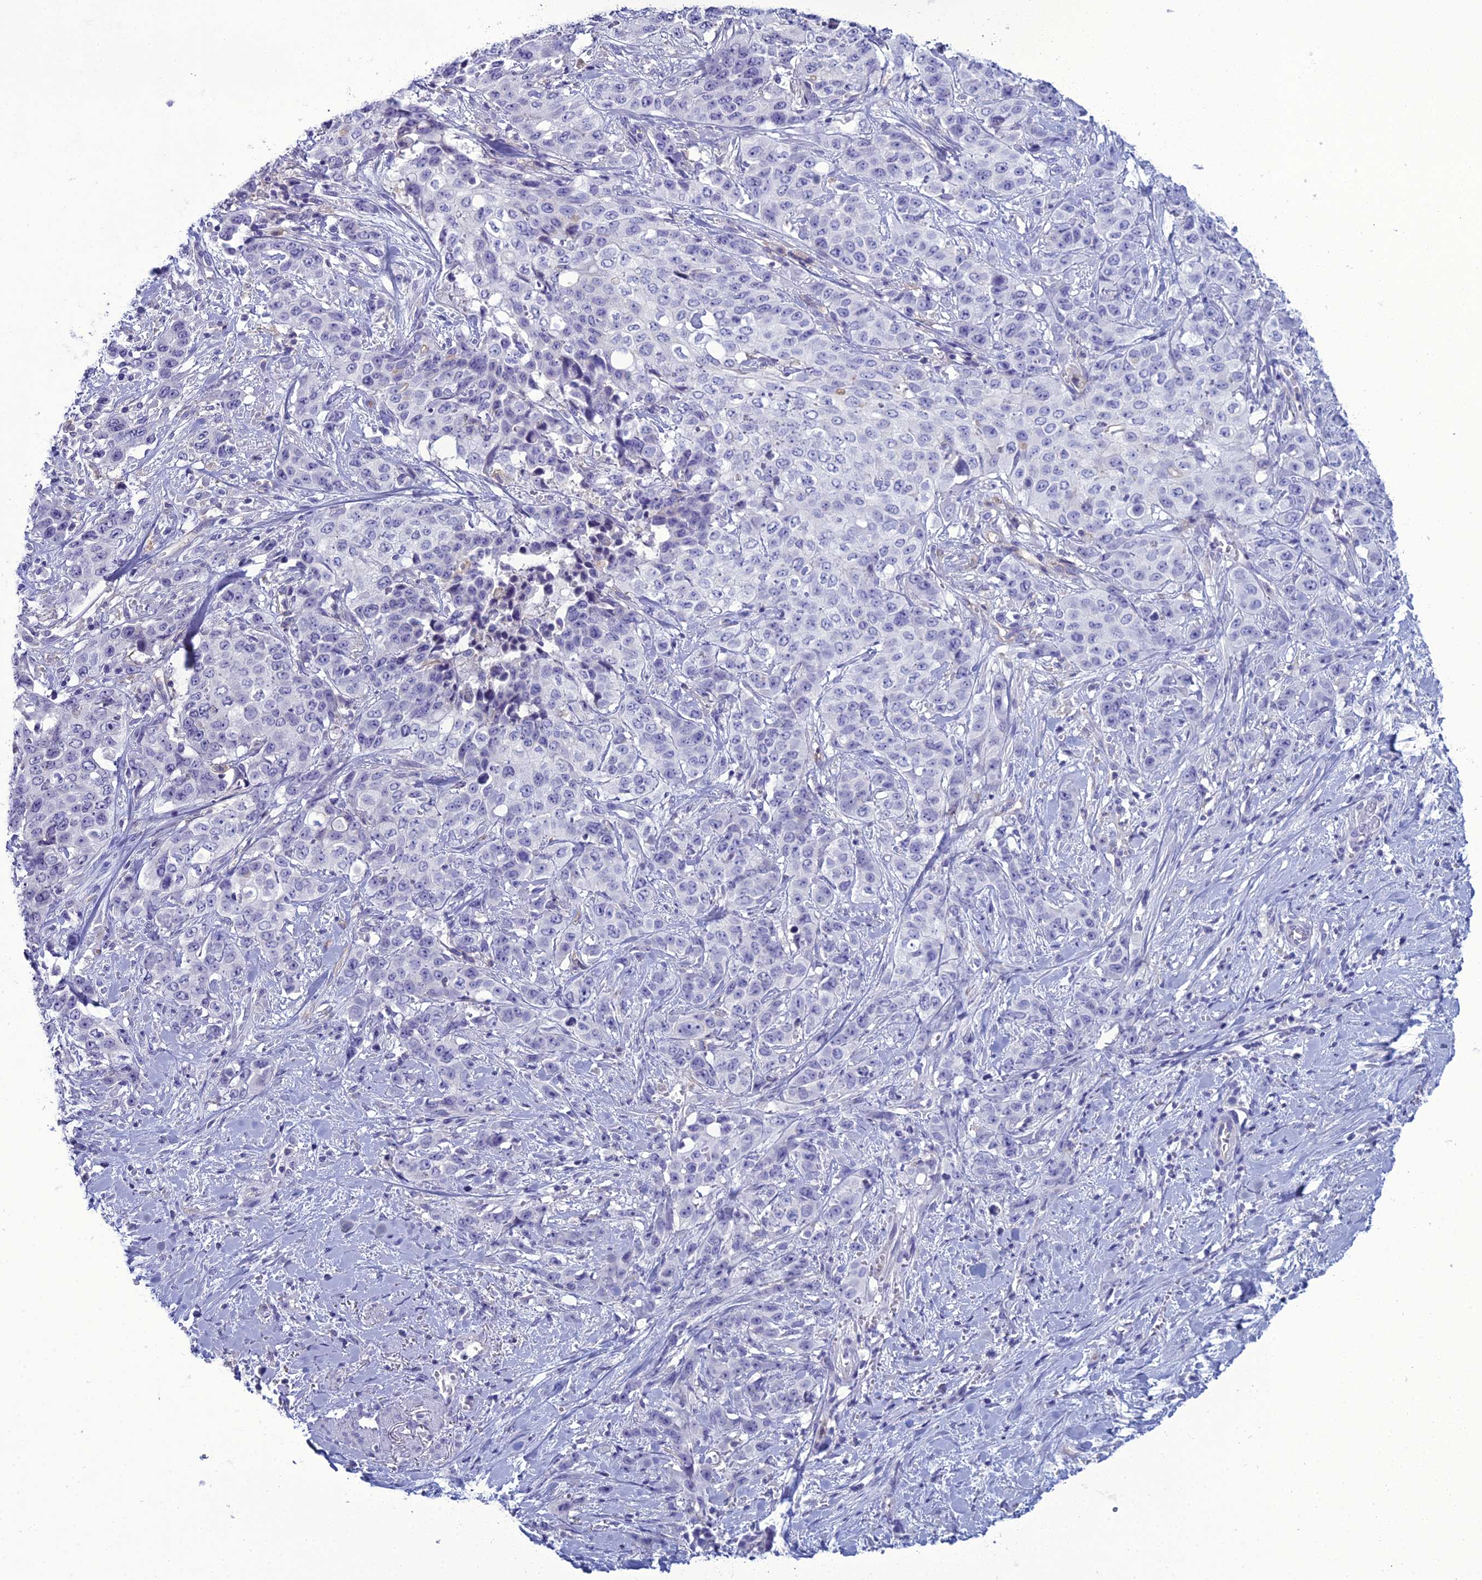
{"staining": {"intensity": "negative", "quantity": "none", "location": "none"}, "tissue": "stomach cancer", "cell_type": "Tumor cells", "image_type": "cancer", "snomed": [{"axis": "morphology", "description": "Adenocarcinoma, NOS"}, {"axis": "topography", "description": "Stomach, upper"}], "caption": "Human stomach cancer stained for a protein using immunohistochemistry (IHC) demonstrates no positivity in tumor cells.", "gene": "ACE", "patient": {"sex": "male", "age": 62}}